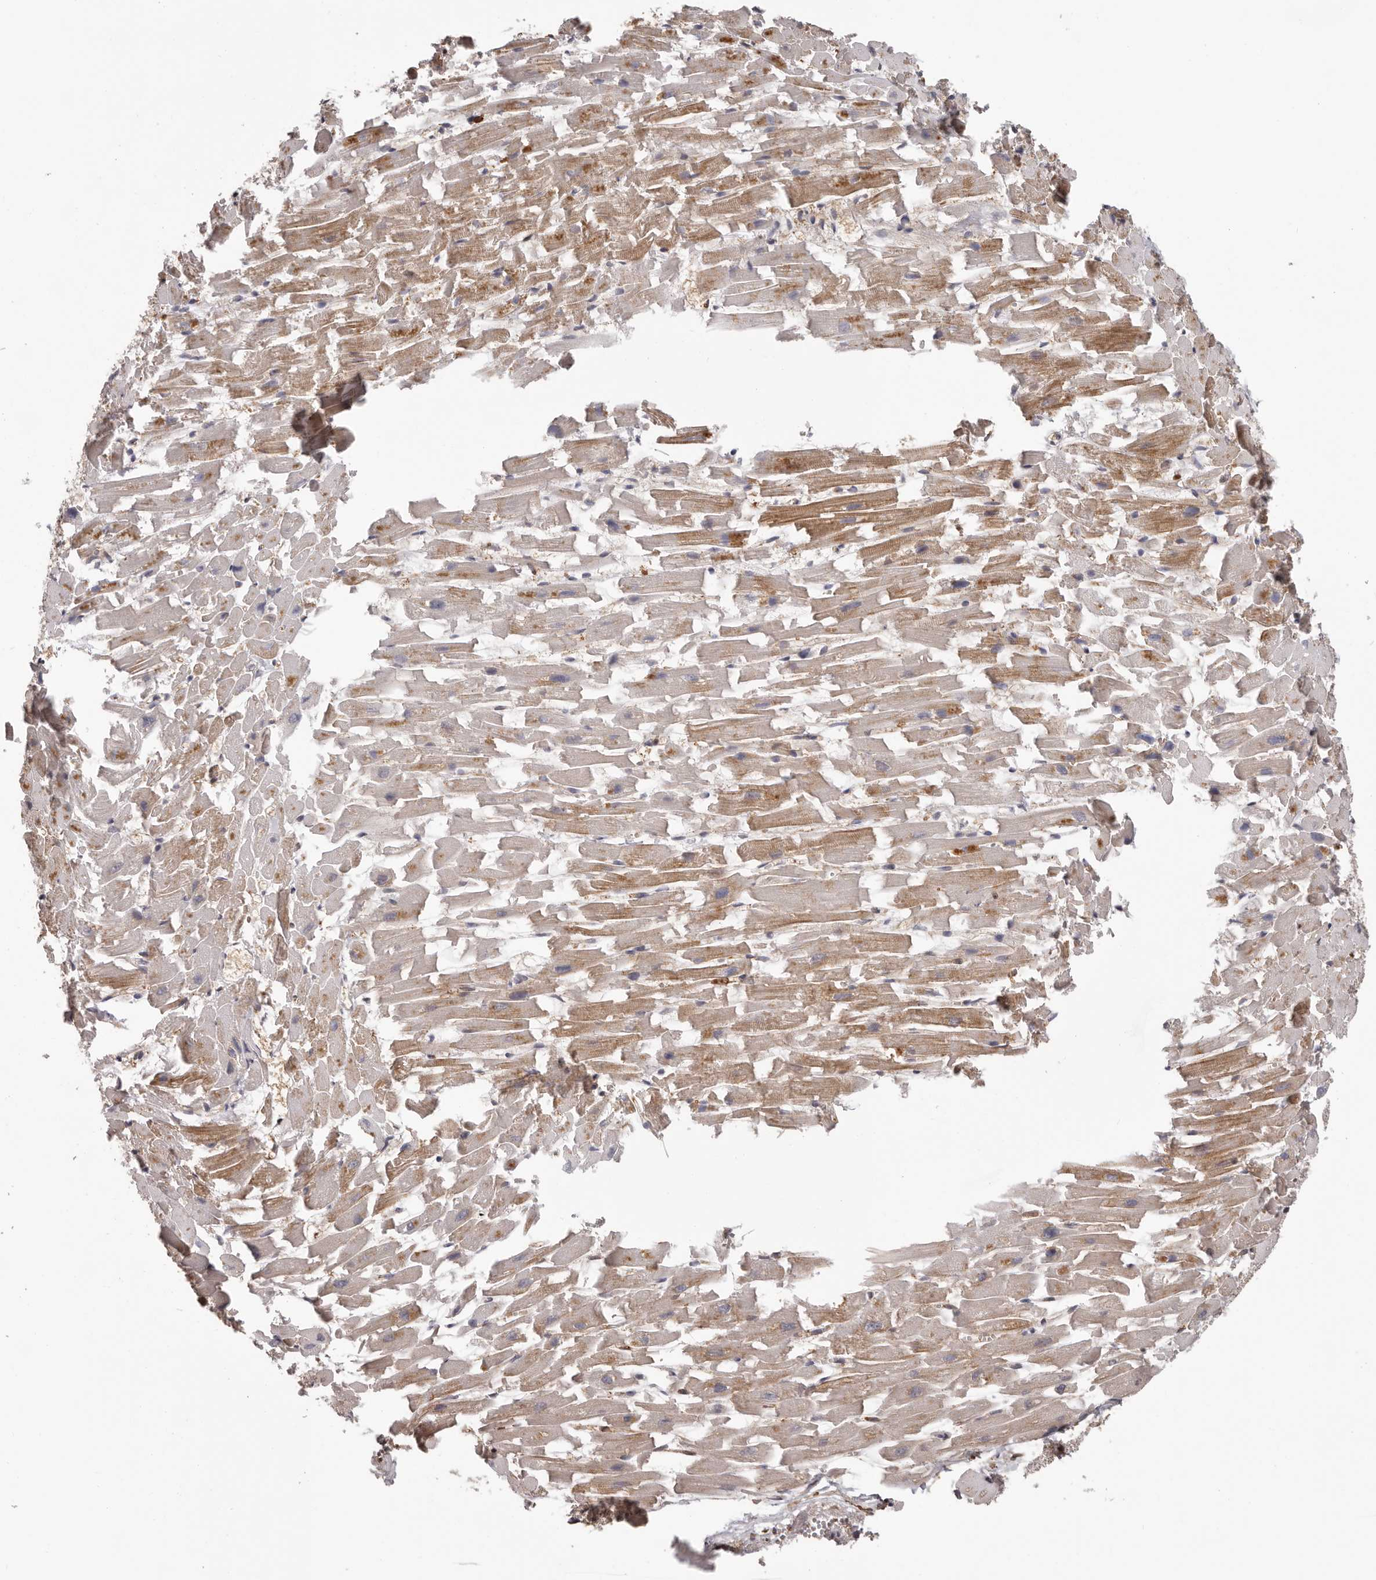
{"staining": {"intensity": "moderate", "quantity": "25%-75%", "location": "cytoplasmic/membranous"}, "tissue": "heart muscle", "cell_type": "Cardiomyocytes", "image_type": "normal", "snomed": [{"axis": "morphology", "description": "Normal tissue, NOS"}, {"axis": "topography", "description": "Heart"}], "caption": "IHC of unremarkable heart muscle displays medium levels of moderate cytoplasmic/membranous positivity in about 25%-75% of cardiomyocytes. The protein is stained brown, and the nuclei are stained in blue (DAB IHC with brightfield microscopy, high magnification).", "gene": "PRR12", "patient": {"sex": "female", "age": 64}}